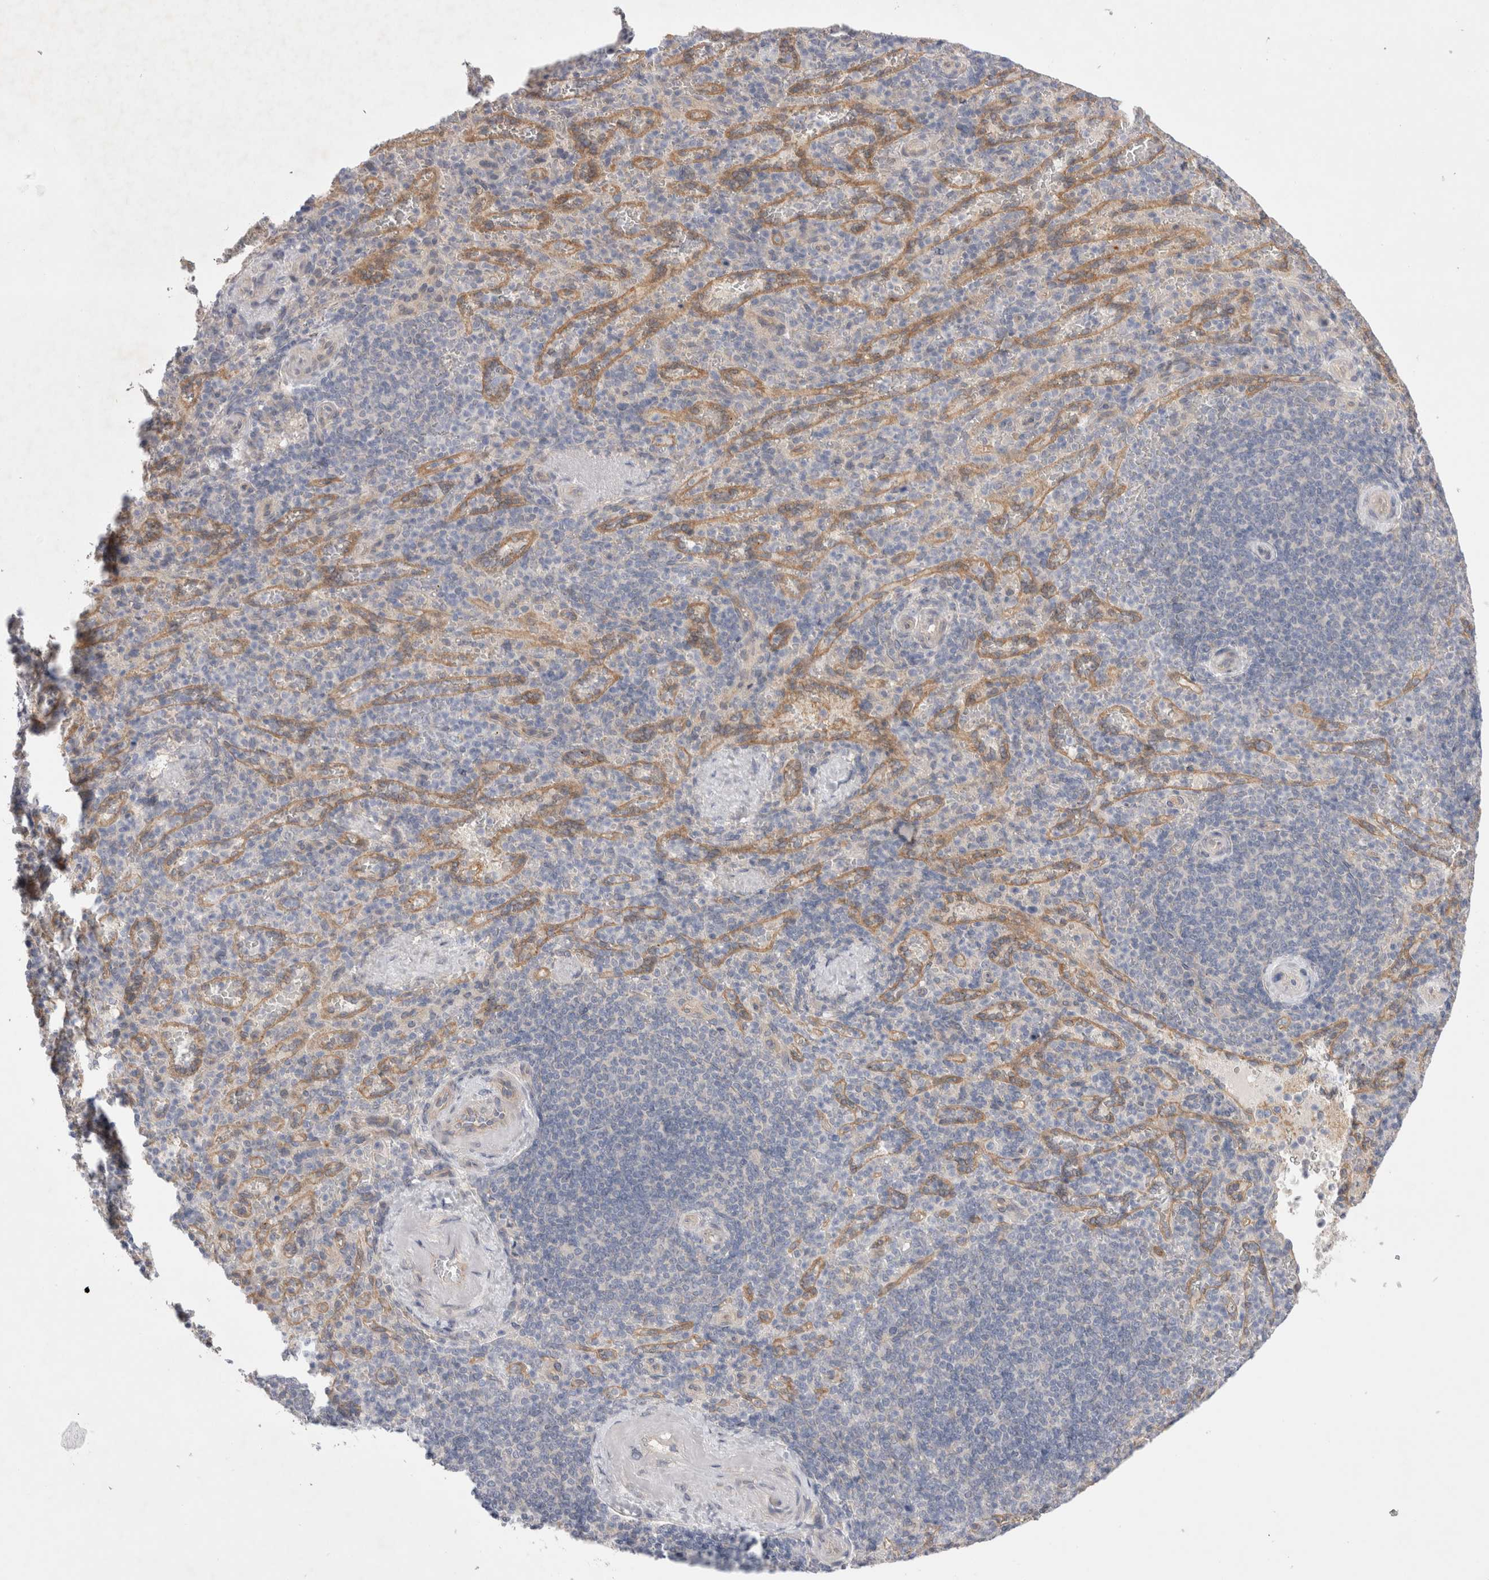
{"staining": {"intensity": "negative", "quantity": "none", "location": "none"}, "tissue": "spleen", "cell_type": "Cells in red pulp", "image_type": "normal", "snomed": [{"axis": "morphology", "description": "Normal tissue, NOS"}, {"axis": "topography", "description": "Spleen"}], "caption": "IHC of unremarkable spleen demonstrates no staining in cells in red pulp. (Stains: DAB immunohistochemistry with hematoxylin counter stain, Microscopy: brightfield microscopy at high magnification).", "gene": "WIPF2", "patient": {"sex": "female", "age": 74}}